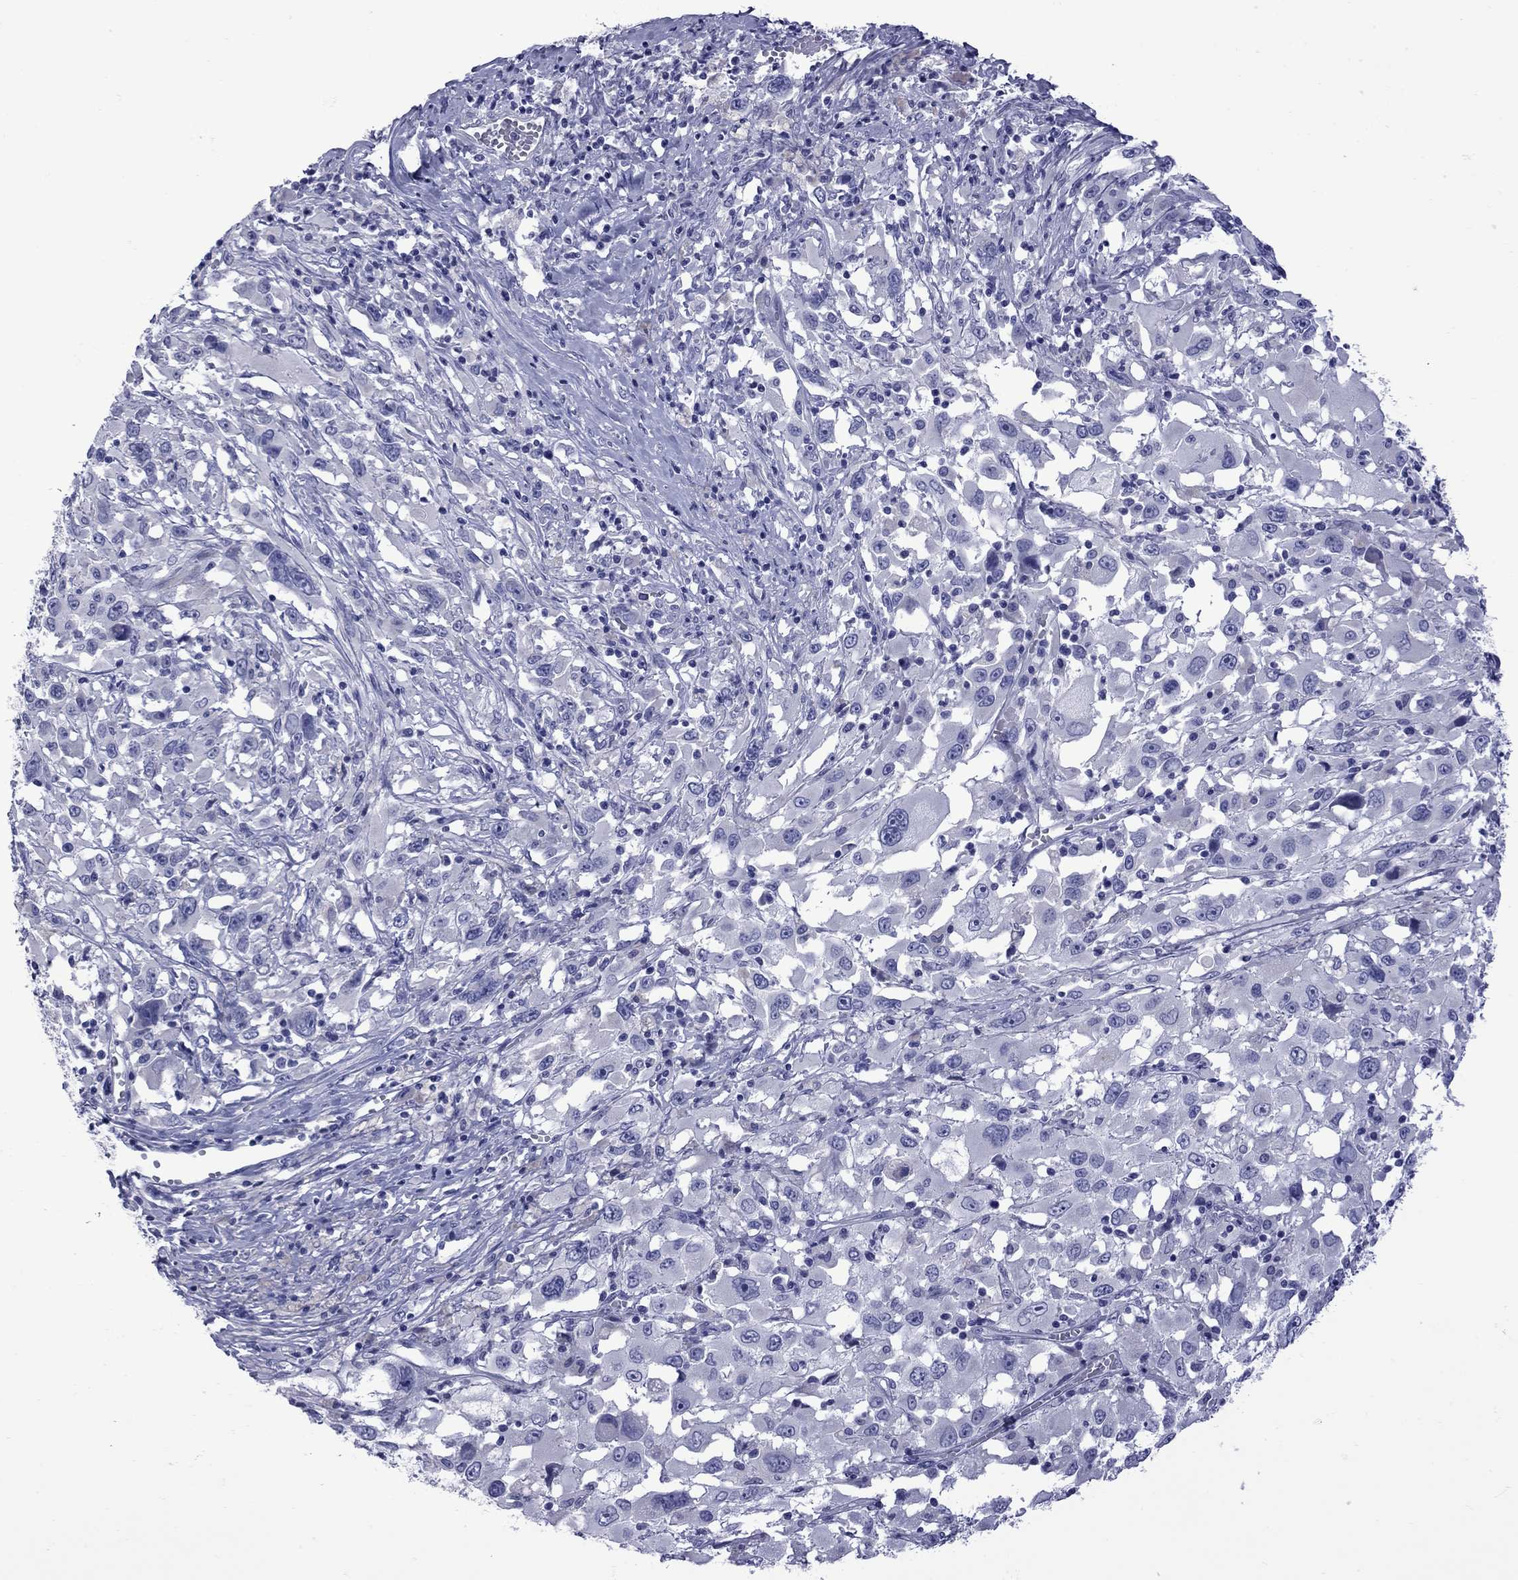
{"staining": {"intensity": "negative", "quantity": "none", "location": "none"}, "tissue": "melanoma", "cell_type": "Tumor cells", "image_type": "cancer", "snomed": [{"axis": "morphology", "description": "Malignant melanoma, Metastatic site"}, {"axis": "topography", "description": "Soft tissue"}], "caption": "Tumor cells show no significant expression in malignant melanoma (metastatic site).", "gene": "EPPIN", "patient": {"sex": "male", "age": 50}}